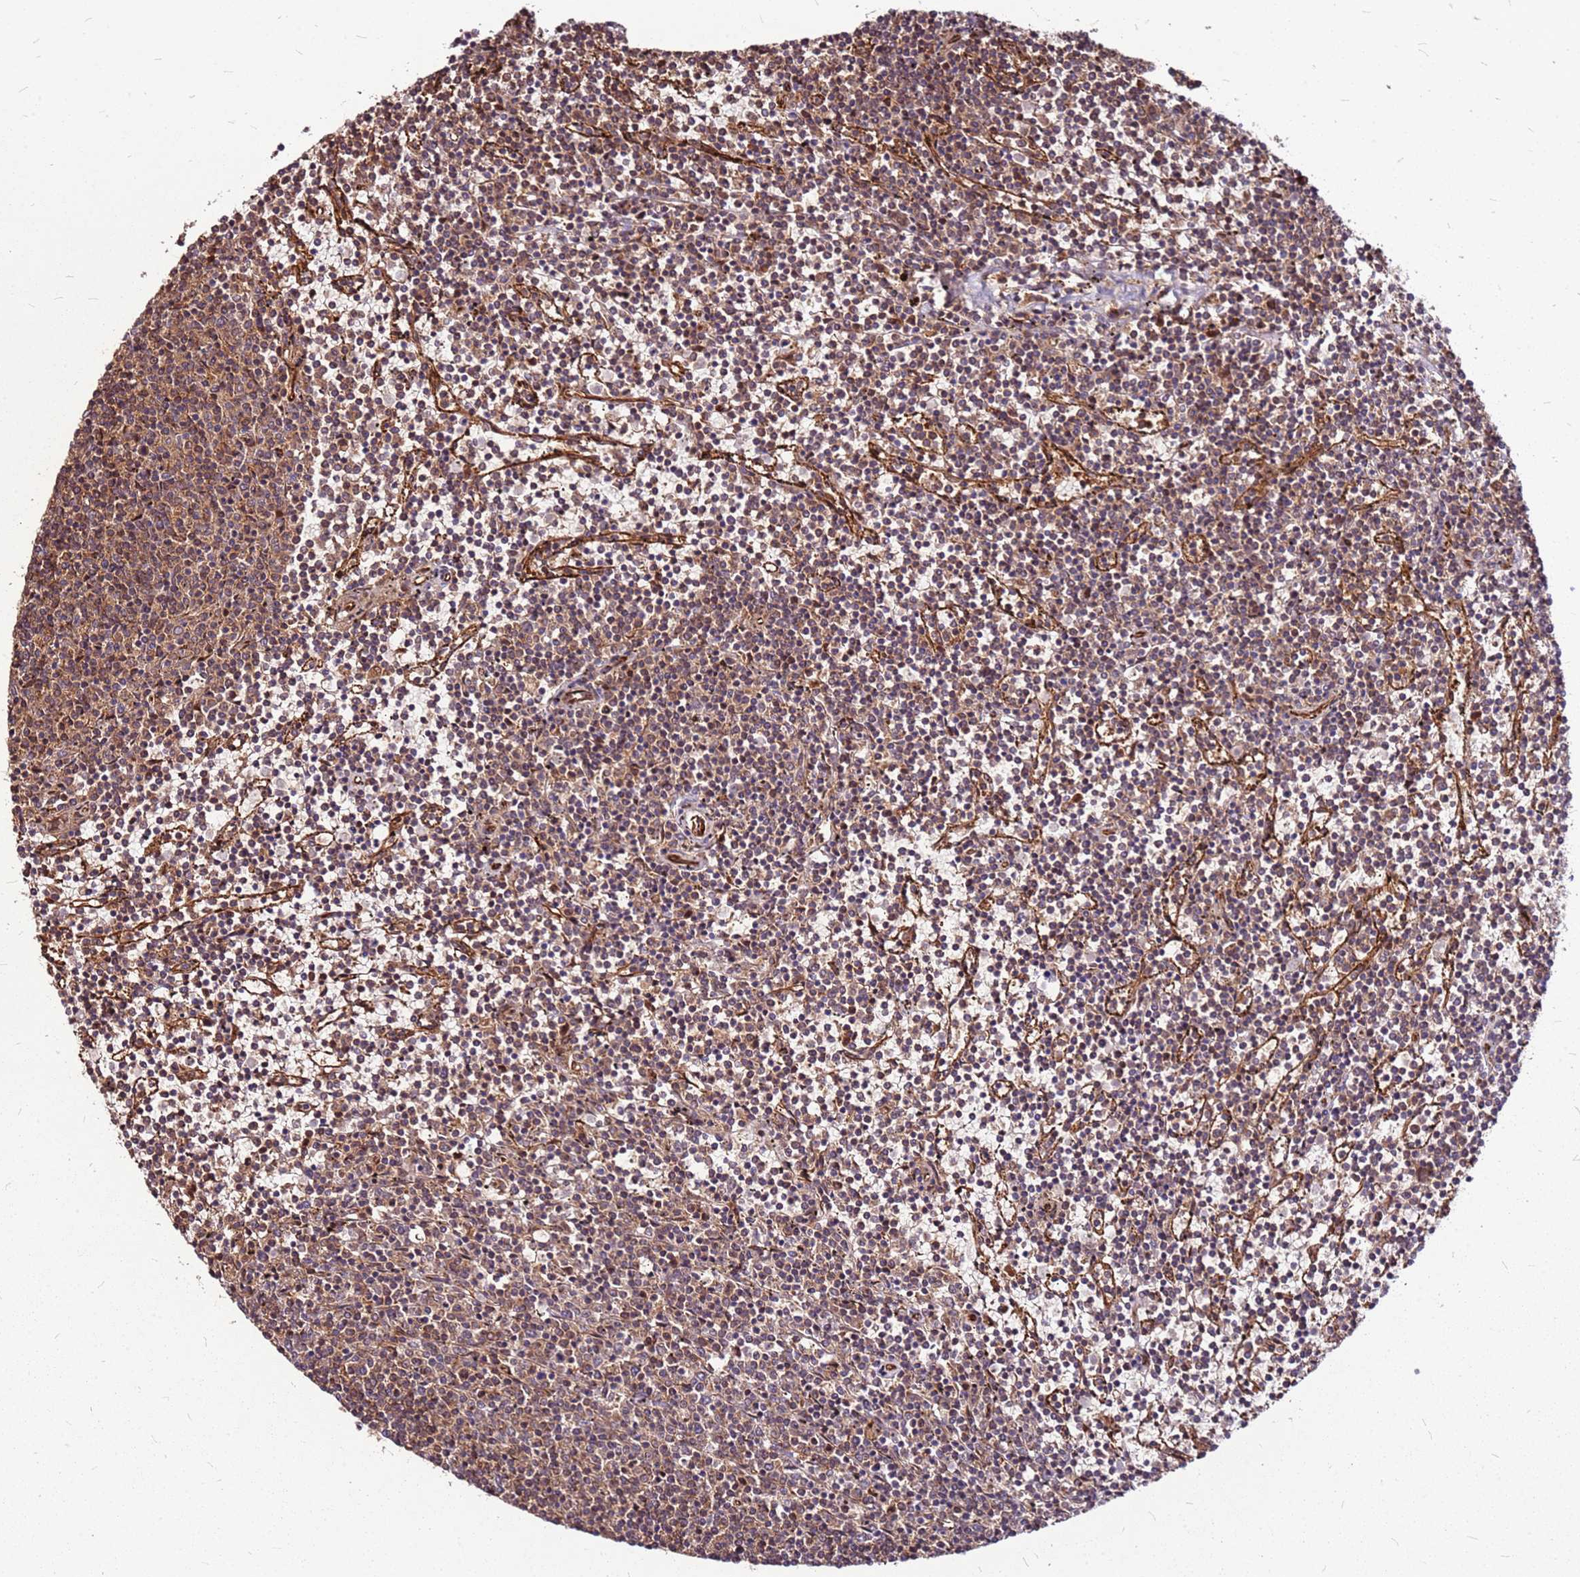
{"staining": {"intensity": "weak", "quantity": "25%-75%", "location": "cytoplasmic/membranous"}, "tissue": "lymphoma", "cell_type": "Tumor cells", "image_type": "cancer", "snomed": [{"axis": "morphology", "description": "Malignant lymphoma, non-Hodgkin's type, Low grade"}, {"axis": "topography", "description": "Spleen"}], "caption": "Lymphoma stained for a protein (brown) reveals weak cytoplasmic/membranous positive positivity in about 25%-75% of tumor cells.", "gene": "LYPLAL1", "patient": {"sex": "female", "age": 50}}